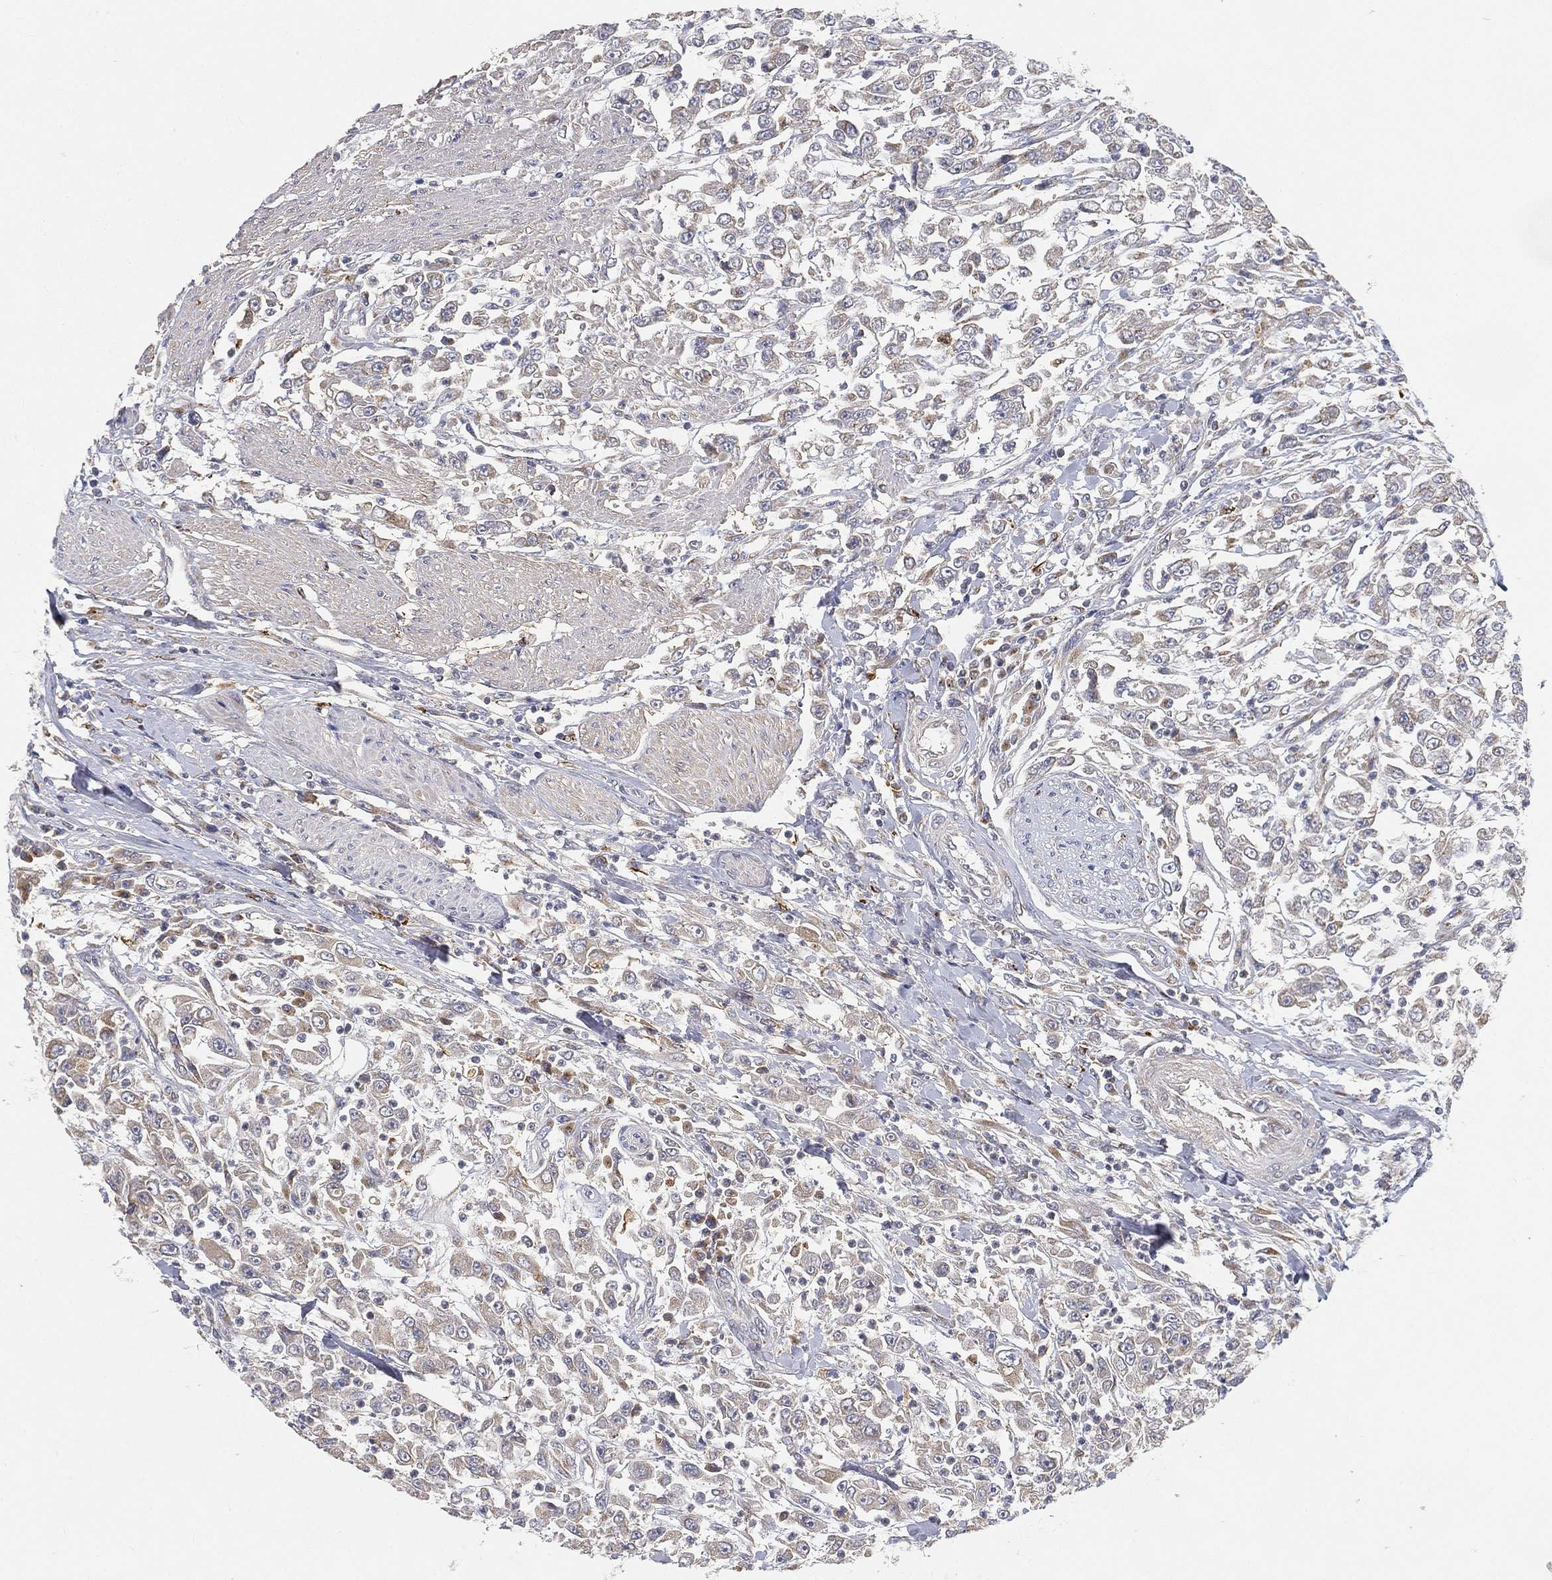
{"staining": {"intensity": "weak", "quantity": "<25%", "location": "cytoplasmic/membranous"}, "tissue": "urothelial cancer", "cell_type": "Tumor cells", "image_type": "cancer", "snomed": [{"axis": "morphology", "description": "Urothelial carcinoma, High grade"}, {"axis": "topography", "description": "Urinary bladder"}], "caption": "Immunohistochemistry (IHC) micrograph of neoplastic tissue: human urothelial cancer stained with DAB (3,3'-diaminobenzidine) demonstrates no significant protein expression in tumor cells.", "gene": "CTSL", "patient": {"sex": "male", "age": 46}}